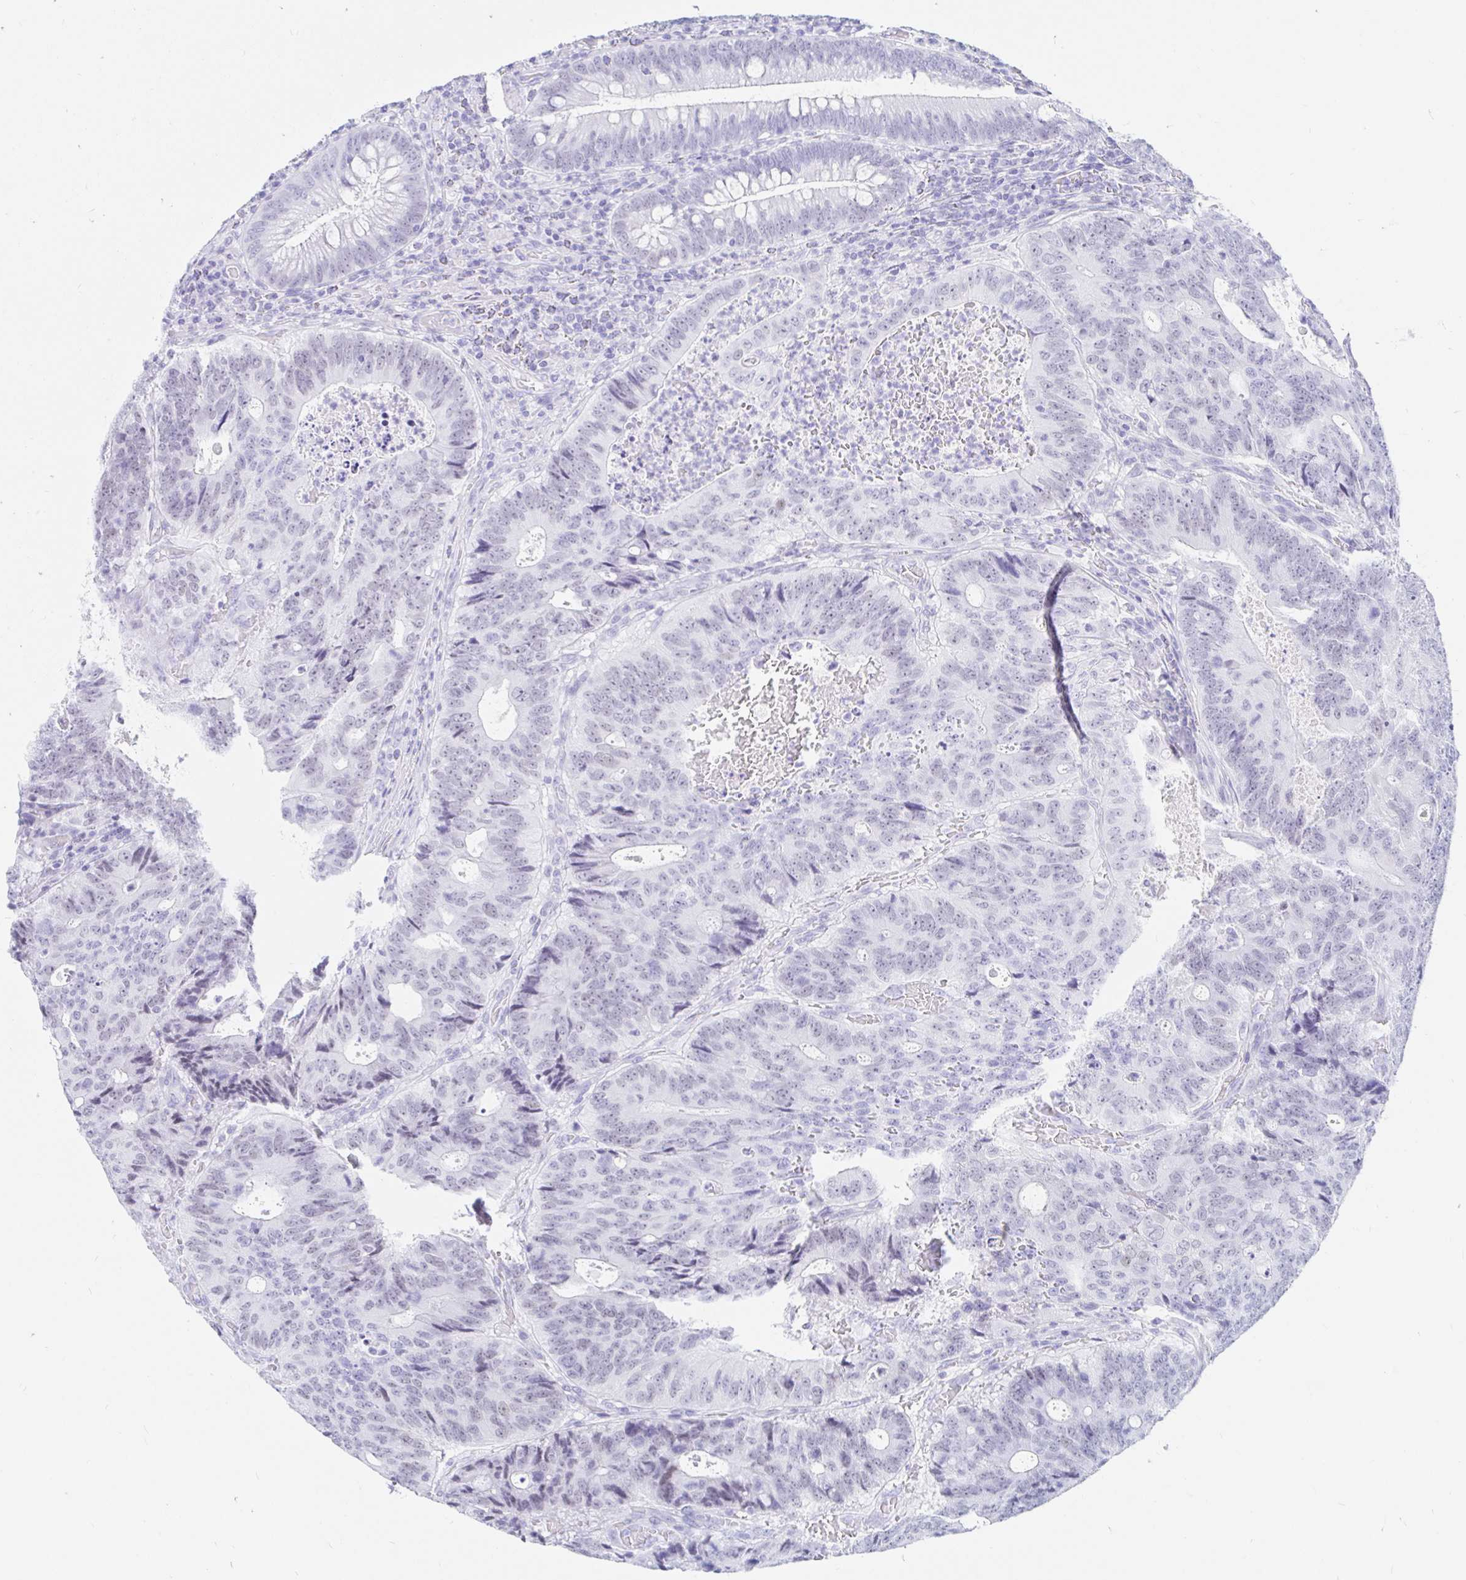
{"staining": {"intensity": "negative", "quantity": "none", "location": "none"}, "tissue": "colorectal cancer", "cell_type": "Tumor cells", "image_type": "cancer", "snomed": [{"axis": "morphology", "description": "Adenocarcinoma, NOS"}, {"axis": "topography", "description": "Colon"}], "caption": "Immunohistochemistry micrograph of neoplastic tissue: human adenocarcinoma (colorectal) stained with DAB shows no significant protein staining in tumor cells.", "gene": "OR6T1", "patient": {"sex": "male", "age": 62}}